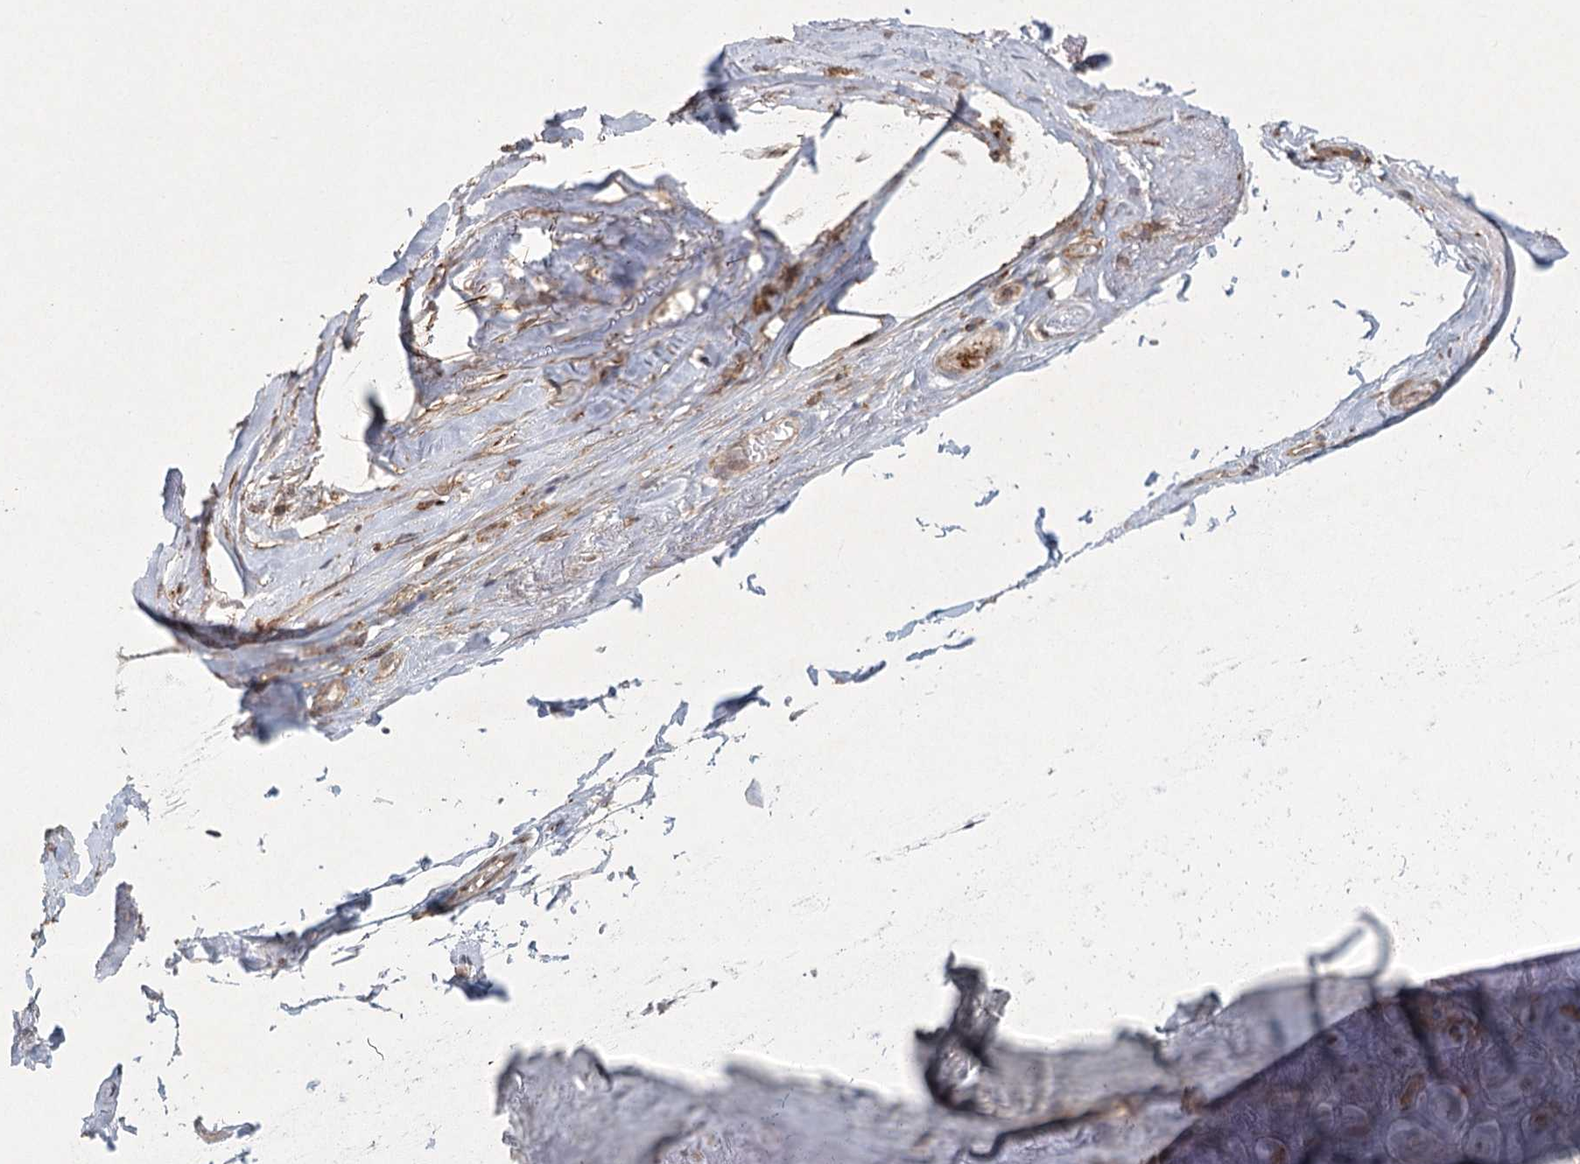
{"staining": {"intensity": "negative", "quantity": "none", "location": "none"}, "tissue": "adipose tissue", "cell_type": "Adipocytes", "image_type": "normal", "snomed": [{"axis": "morphology", "description": "Normal tissue, NOS"}, {"axis": "morphology", "description": "Basal cell carcinoma"}, {"axis": "topography", "description": "Skin"}], "caption": "A high-resolution histopathology image shows immunohistochemistry staining of normal adipose tissue, which shows no significant staining in adipocytes.", "gene": "MEPE", "patient": {"sex": "female", "age": 89}}